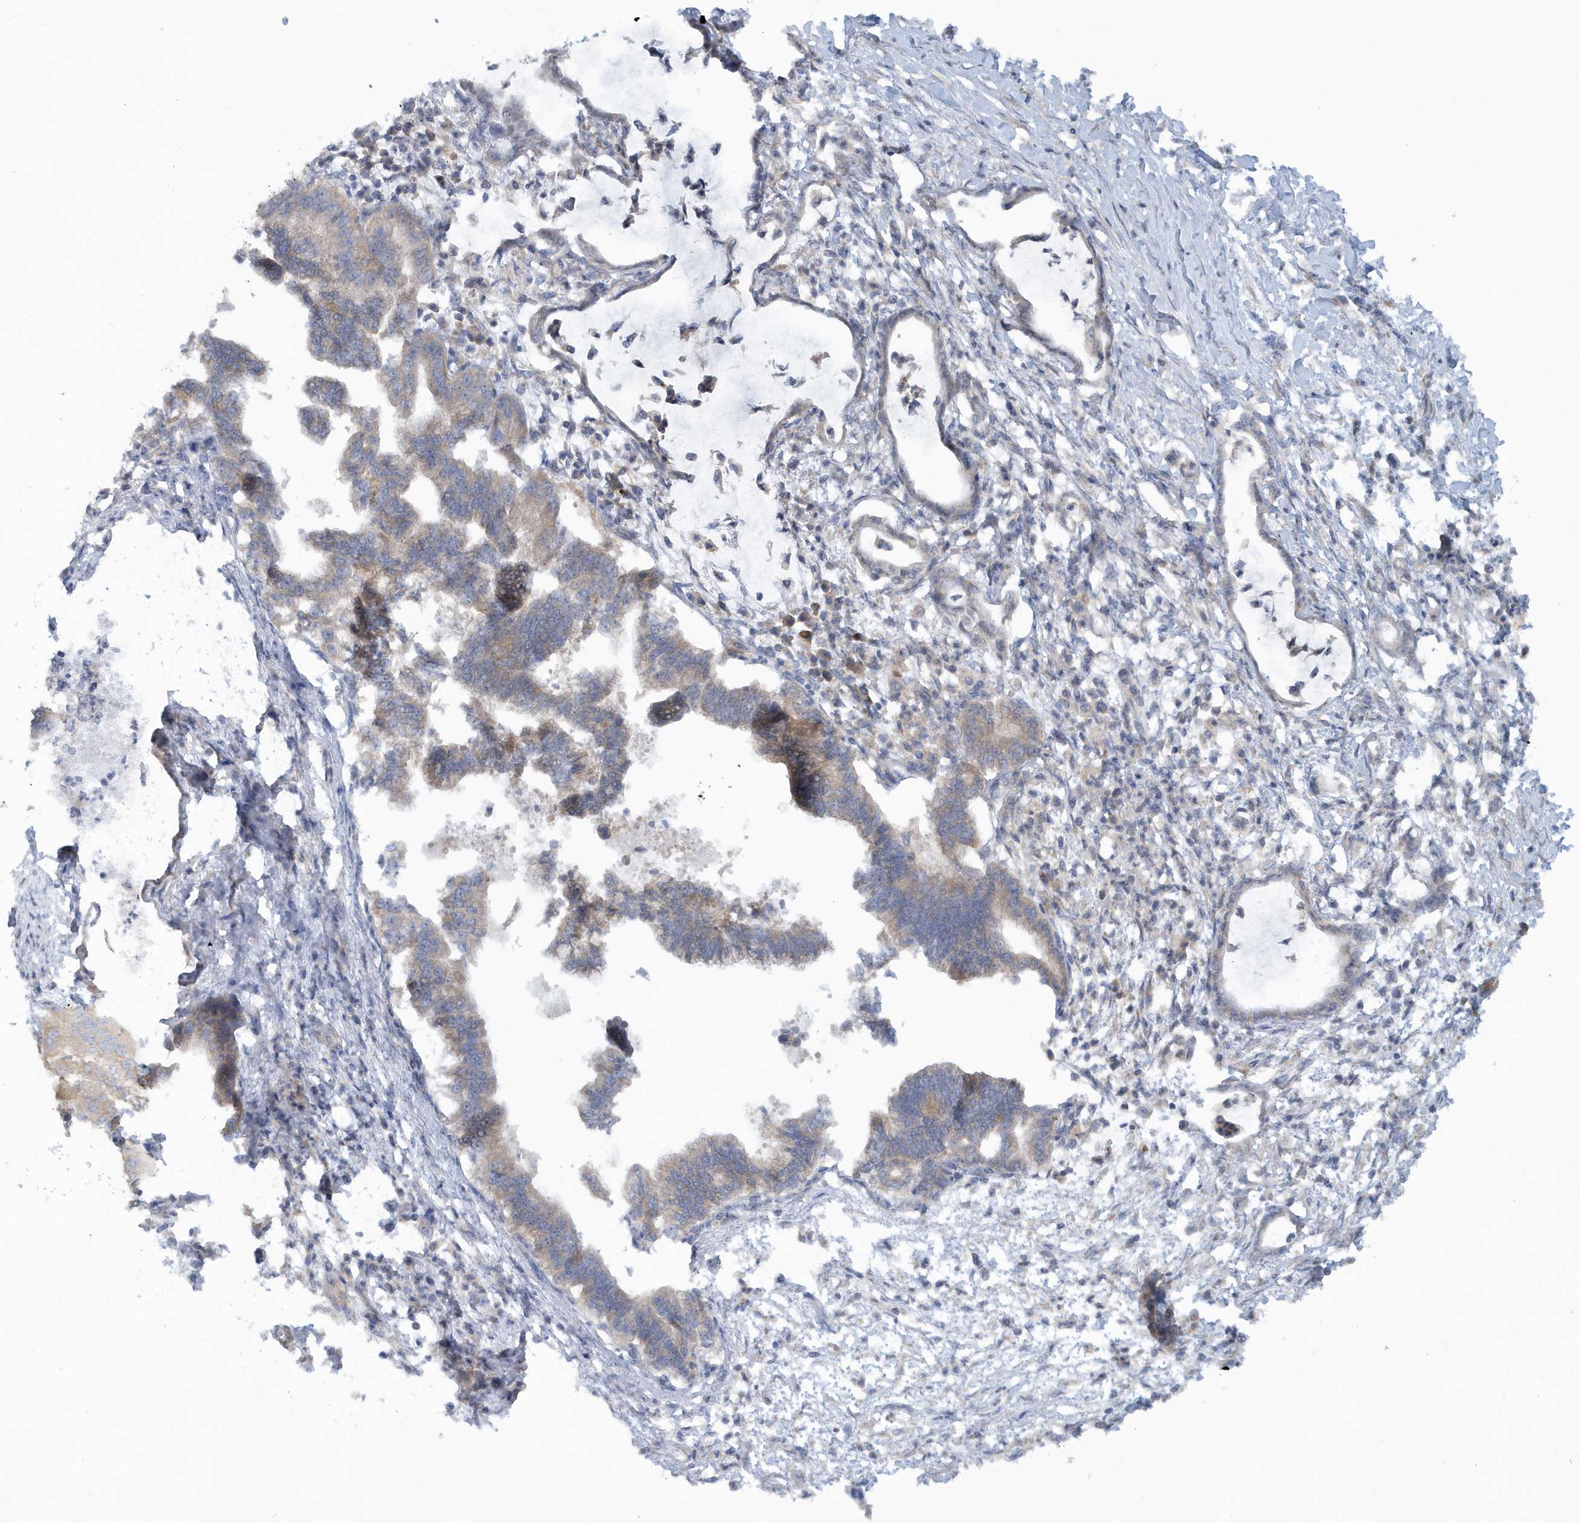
{"staining": {"intensity": "moderate", "quantity": "<25%", "location": "cytoplasmic/membranous"}, "tissue": "pancreatic cancer", "cell_type": "Tumor cells", "image_type": "cancer", "snomed": [{"axis": "morphology", "description": "Adenocarcinoma, NOS"}, {"axis": "topography", "description": "Pancreas"}], "caption": "Adenocarcinoma (pancreatic) stained with IHC shows moderate cytoplasmic/membranous positivity in about <25% of tumor cells.", "gene": "CNOT10", "patient": {"sex": "female", "age": 55}}